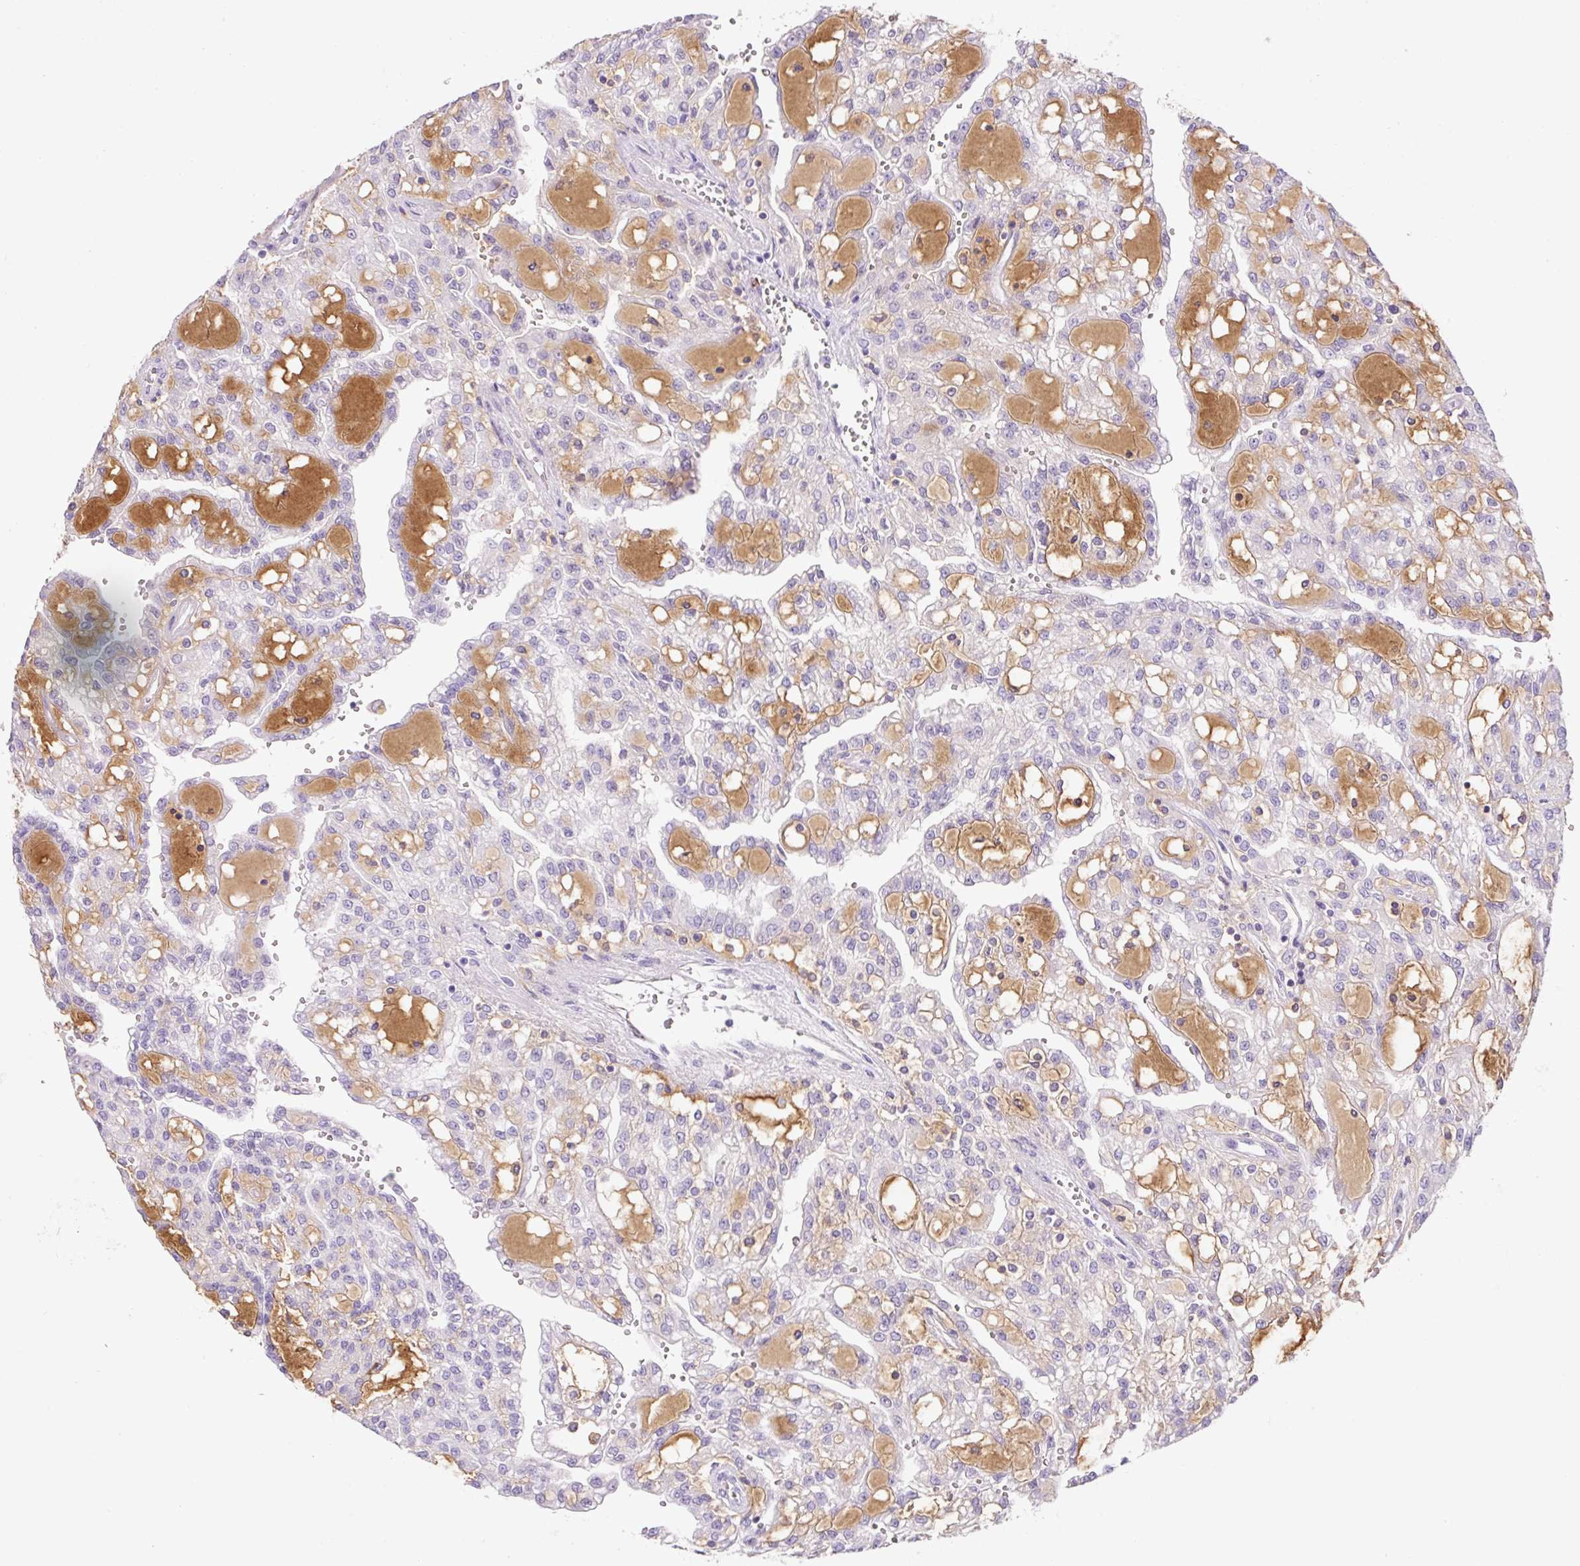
{"staining": {"intensity": "negative", "quantity": "none", "location": "none"}, "tissue": "renal cancer", "cell_type": "Tumor cells", "image_type": "cancer", "snomed": [{"axis": "morphology", "description": "Adenocarcinoma, NOS"}, {"axis": "topography", "description": "Kidney"}], "caption": "An IHC image of renal adenocarcinoma is shown. There is no staining in tumor cells of renal adenocarcinoma.", "gene": "TDRD15", "patient": {"sex": "male", "age": 63}}